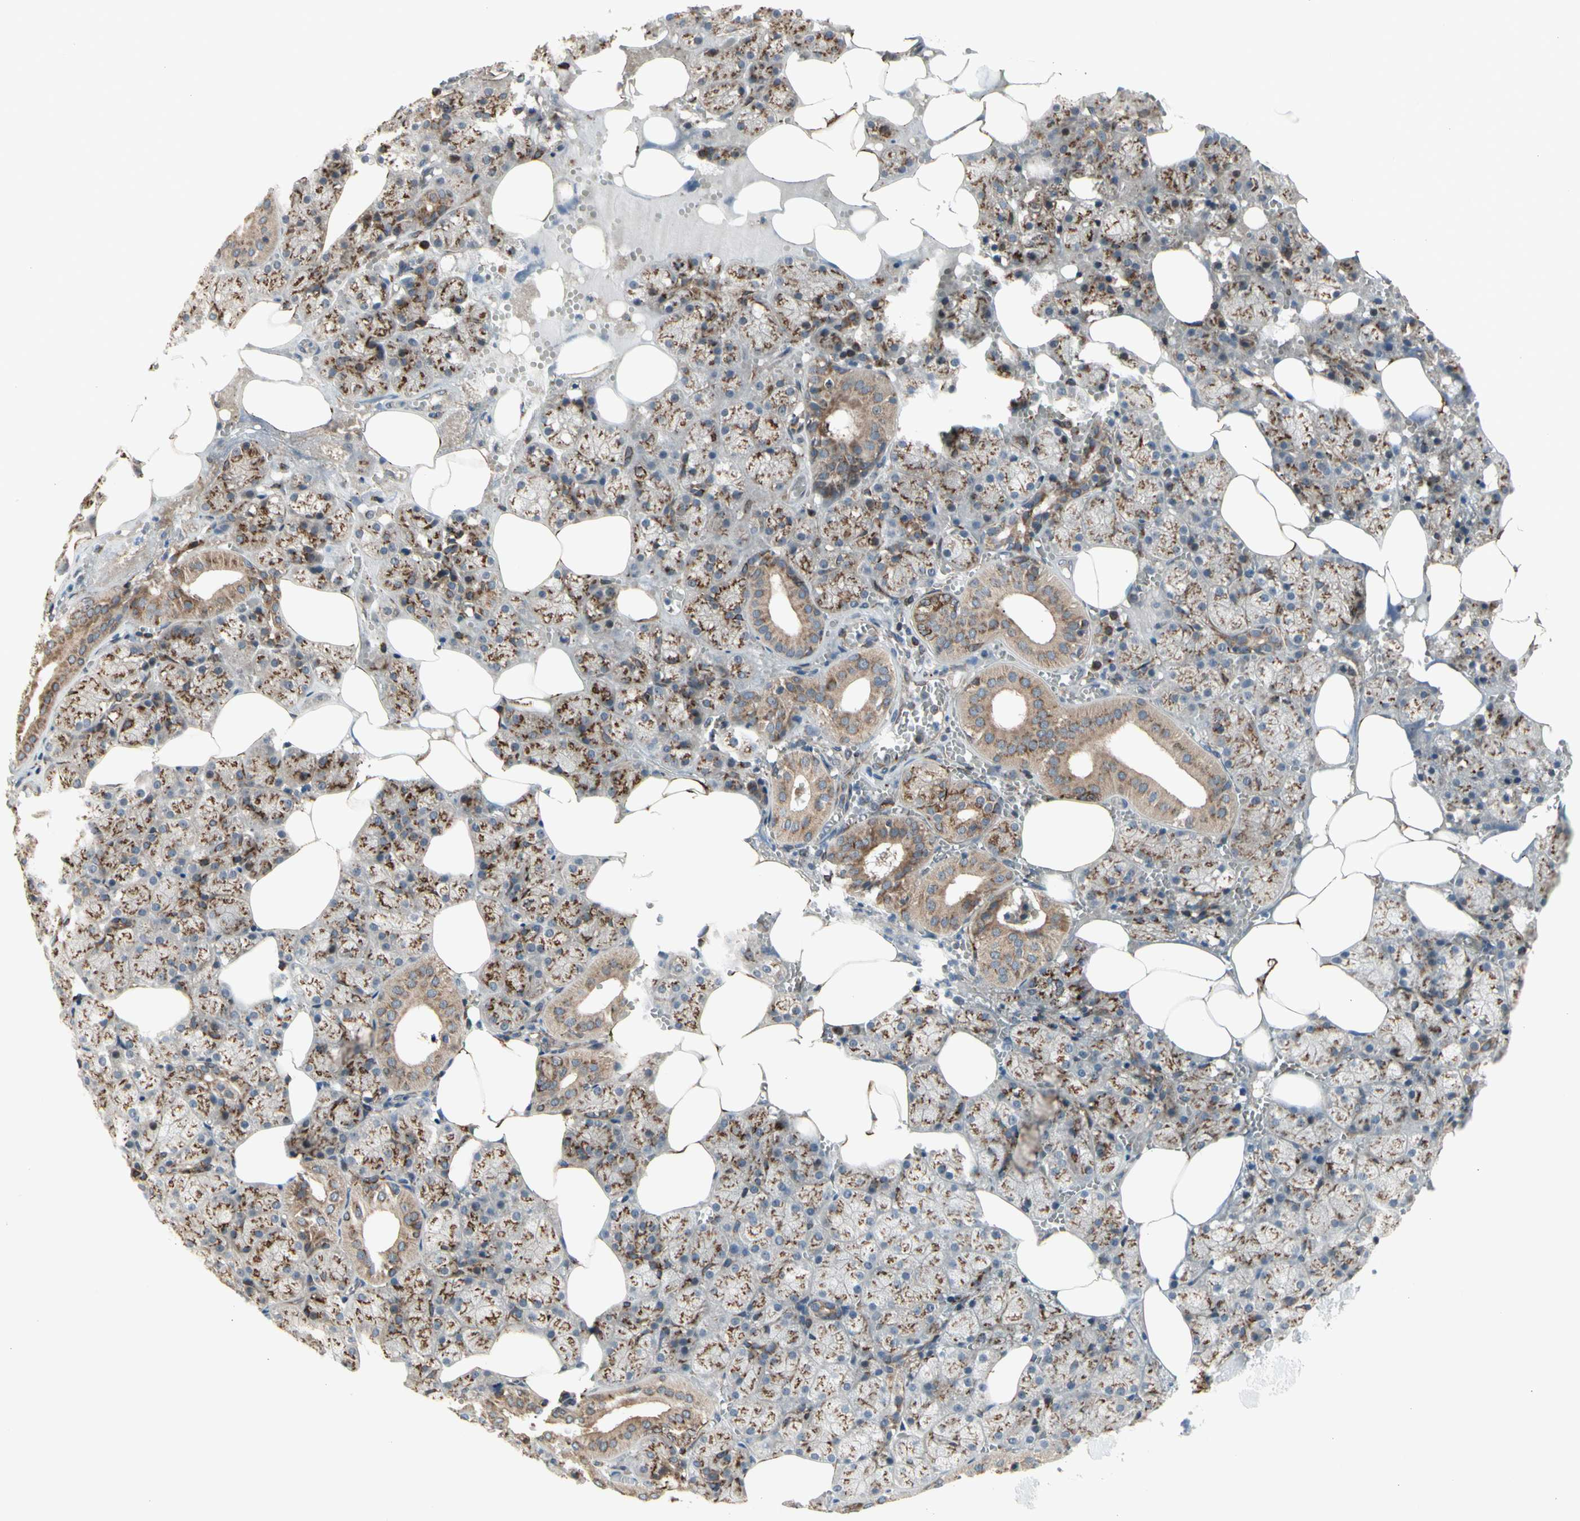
{"staining": {"intensity": "strong", "quantity": ">75%", "location": "cytoplasmic/membranous"}, "tissue": "salivary gland", "cell_type": "Glandular cells", "image_type": "normal", "snomed": [{"axis": "morphology", "description": "Normal tissue, NOS"}, {"axis": "topography", "description": "Salivary gland"}], "caption": "Immunohistochemical staining of unremarkable human salivary gland shows strong cytoplasmic/membranous protein positivity in approximately >75% of glandular cells.", "gene": "SLC39A9", "patient": {"sex": "male", "age": 62}}